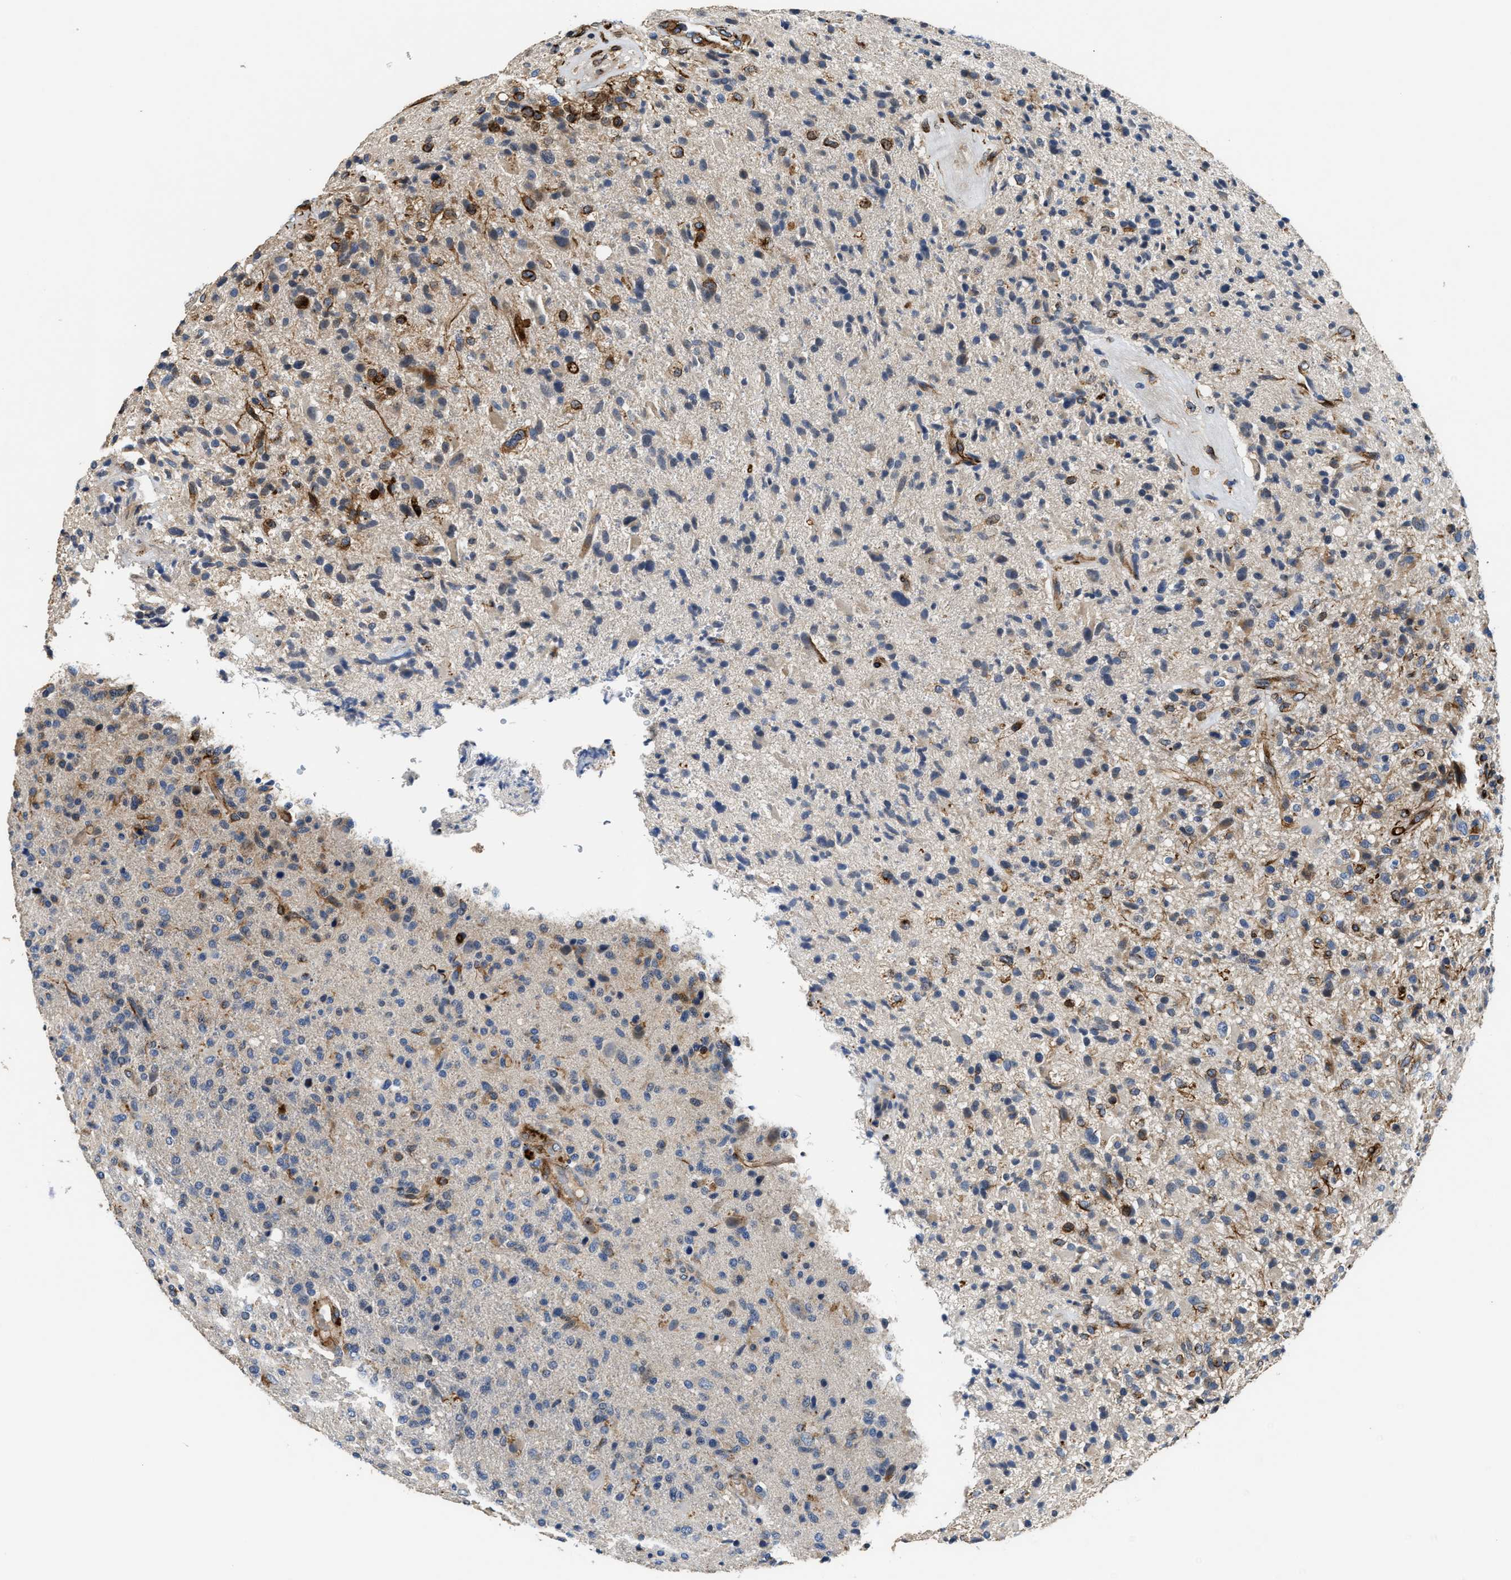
{"staining": {"intensity": "moderate", "quantity": "<25%", "location": "cytoplasmic/membranous"}, "tissue": "glioma", "cell_type": "Tumor cells", "image_type": "cancer", "snomed": [{"axis": "morphology", "description": "Glioma, malignant, High grade"}, {"axis": "topography", "description": "Brain"}], "caption": "Immunohistochemistry (IHC) of human glioma demonstrates low levels of moderate cytoplasmic/membranous expression in approximately <25% of tumor cells. Ihc stains the protein in brown and the nuclei are stained blue.", "gene": "IL17RC", "patient": {"sex": "male", "age": 72}}